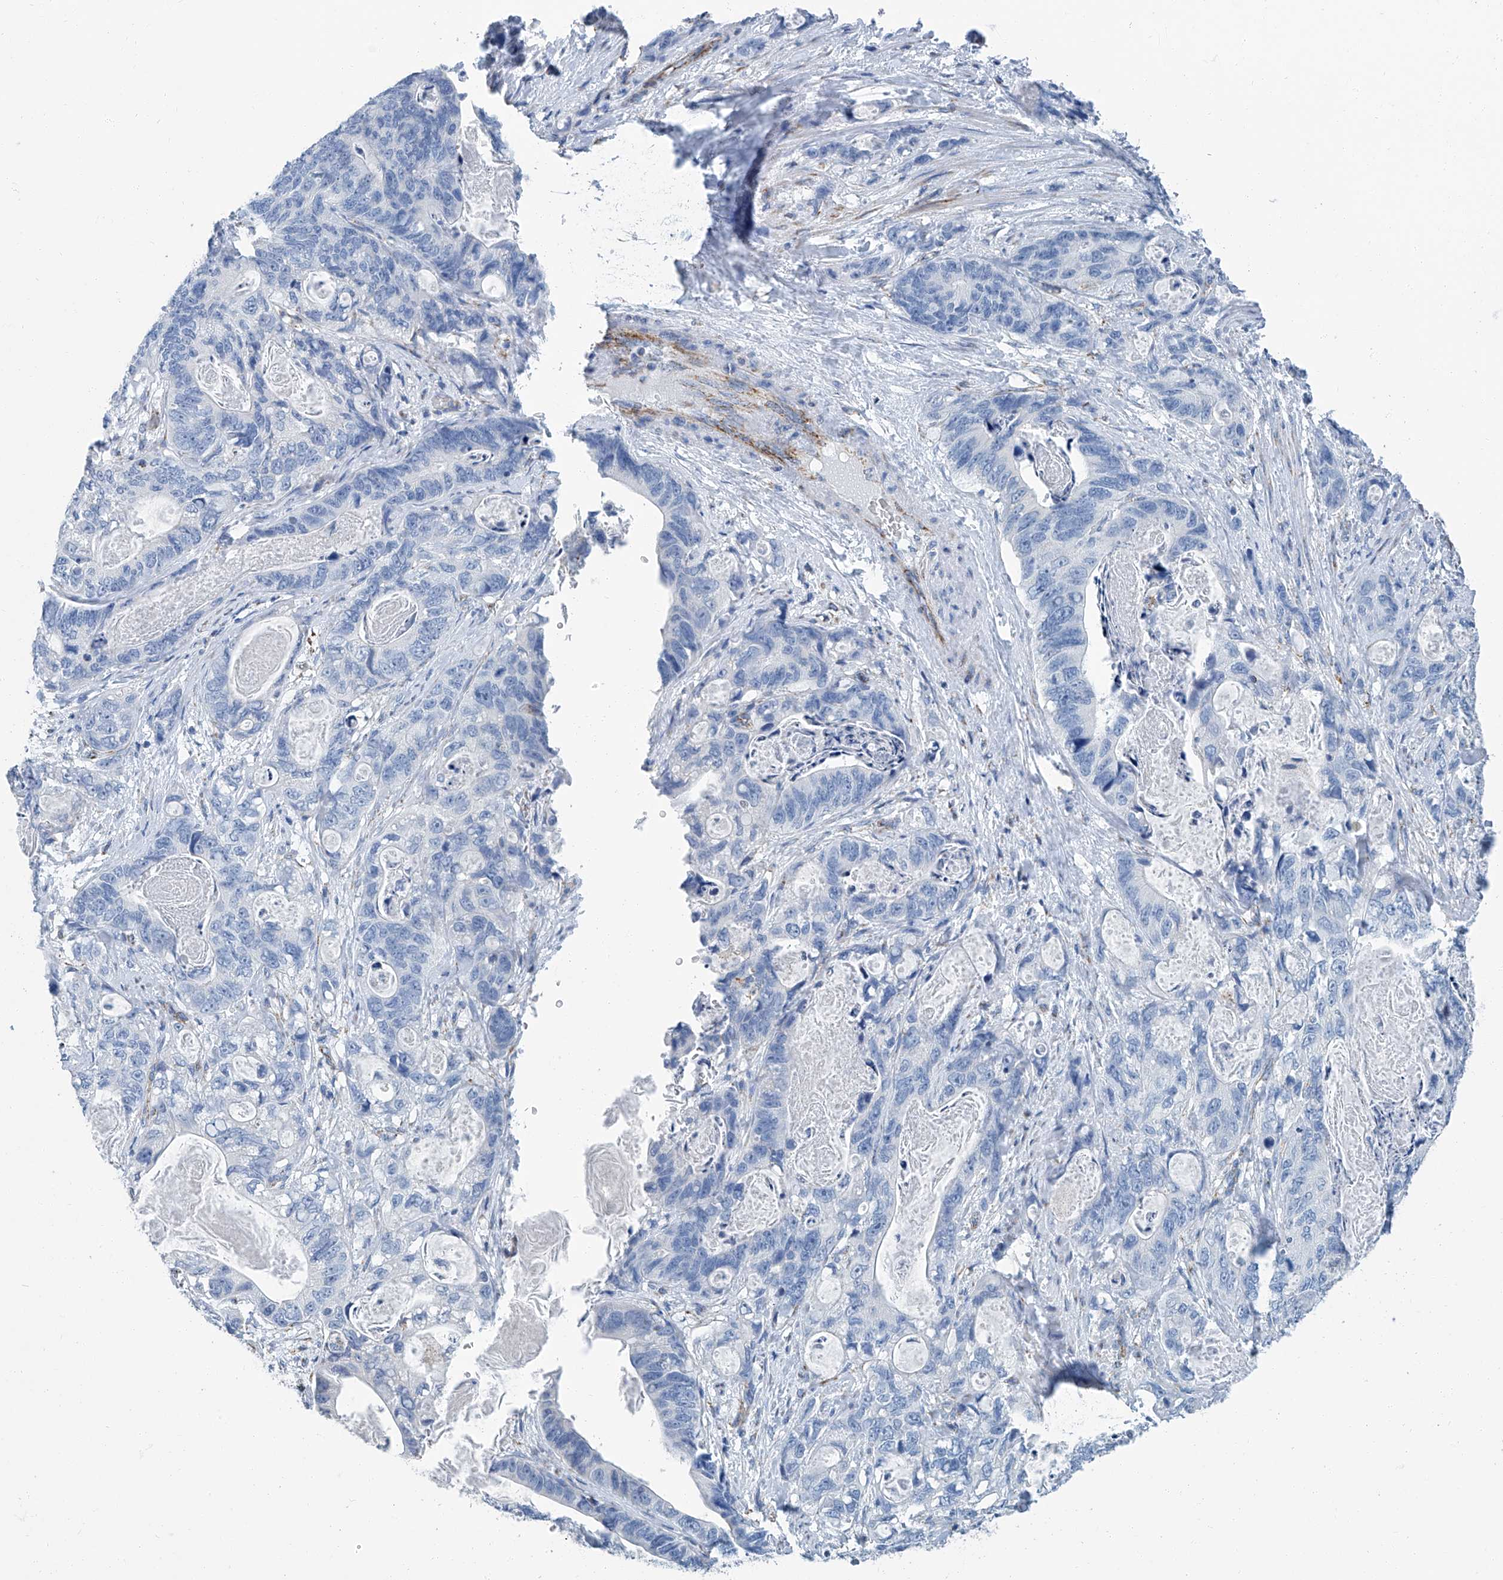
{"staining": {"intensity": "negative", "quantity": "none", "location": "none"}, "tissue": "stomach cancer", "cell_type": "Tumor cells", "image_type": "cancer", "snomed": [{"axis": "morphology", "description": "Normal tissue, NOS"}, {"axis": "morphology", "description": "Adenocarcinoma, NOS"}, {"axis": "topography", "description": "Stomach"}], "caption": "The micrograph displays no significant staining in tumor cells of stomach cancer.", "gene": "MT-ND1", "patient": {"sex": "female", "age": 89}}